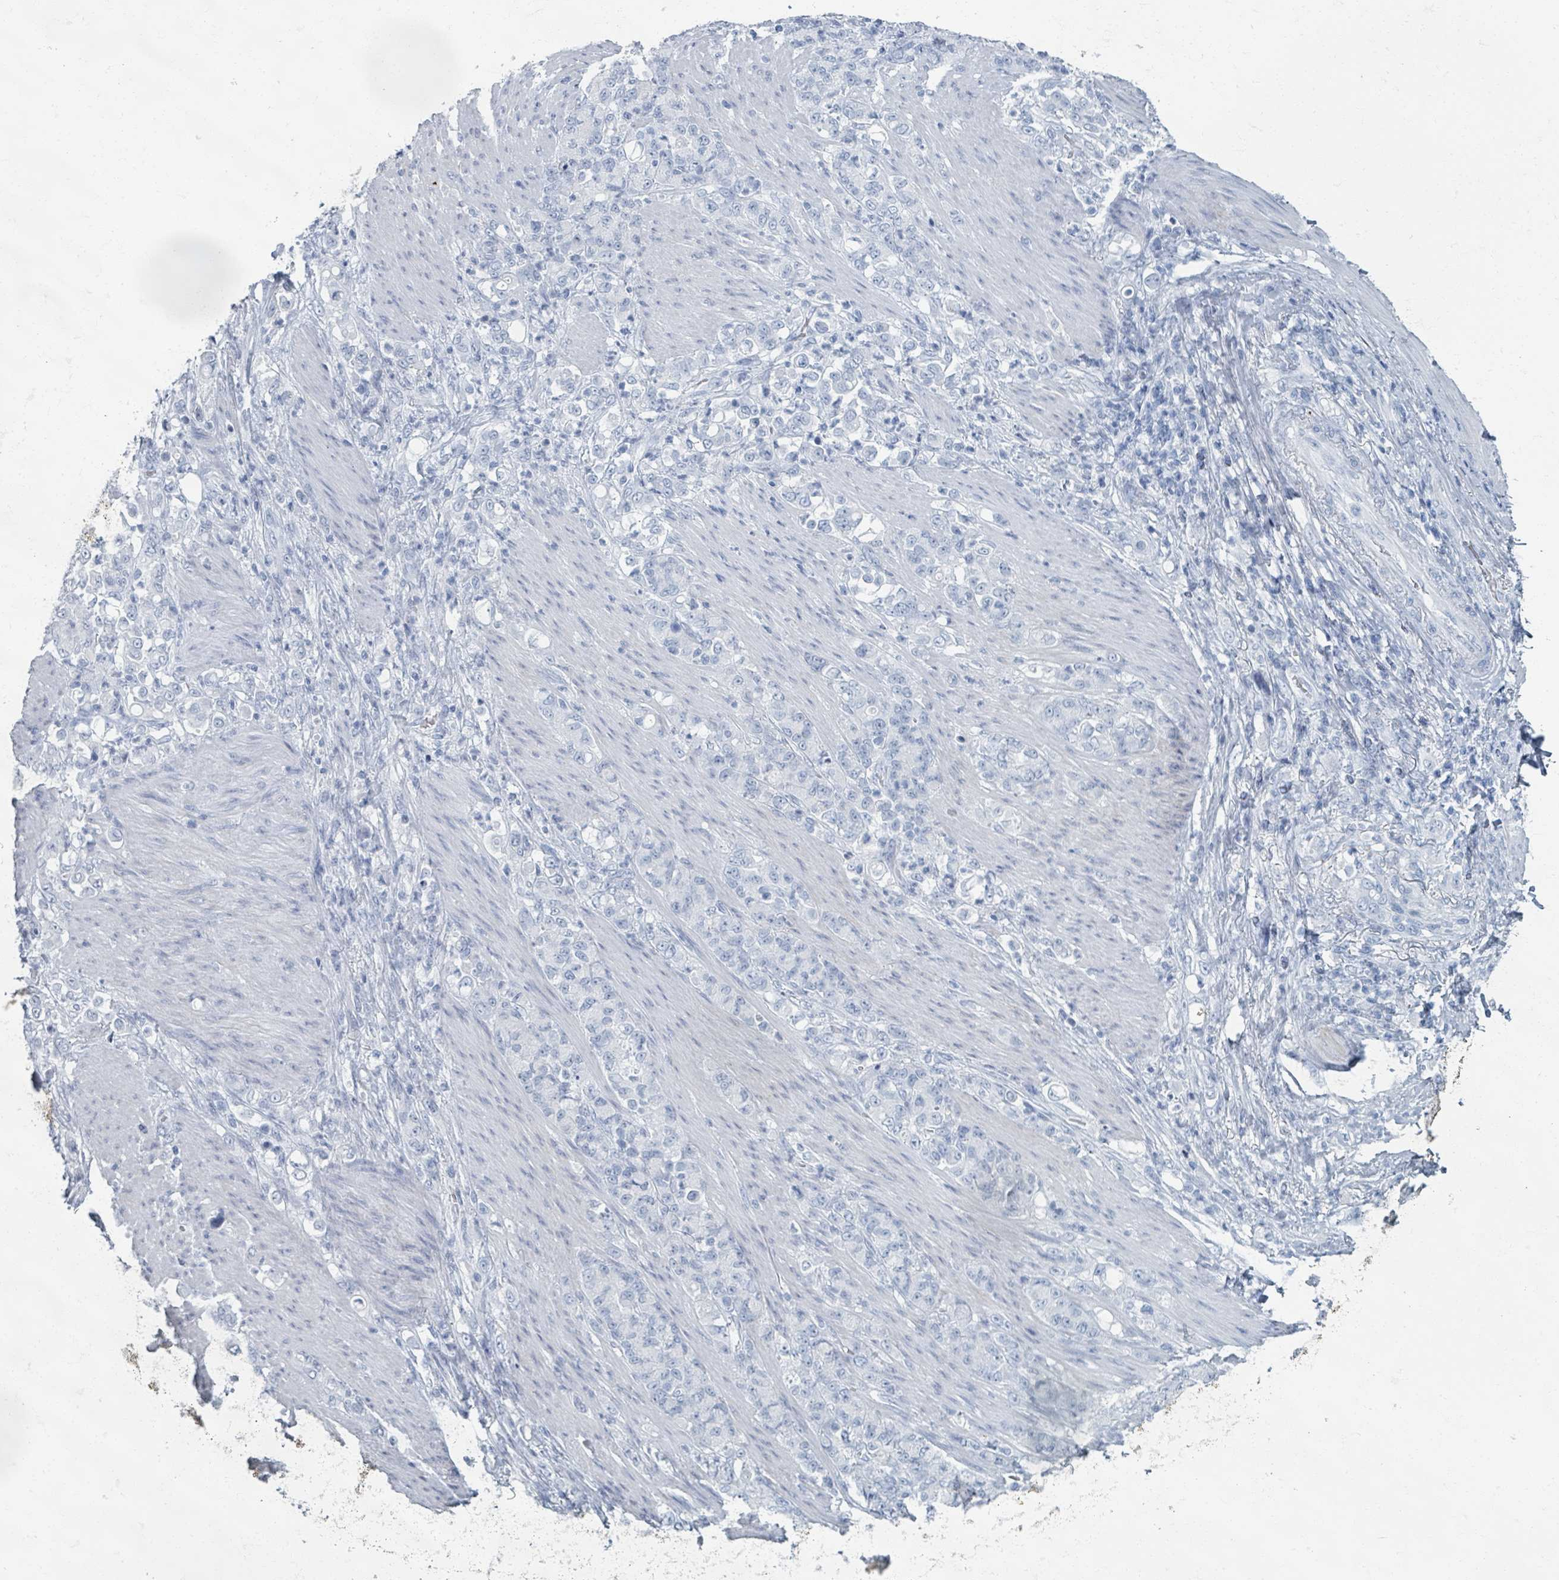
{"staining": {"intensity": "negative", "quantity": "none", "location": "none"}, "tissue": "stomach cancer", "cell_type": "Tumor cells", "image_type": "cancer", "snomed": [{"axis": "morphology", "description": "Adenocarcinoma, NOS"}, {"axis": "topography", "description": "Stomach"}], "caption": "This is a micrograph of immunohistochemistry staining of stomach adenocarcinoma, which shows no staining in tumor cells. (DAB (3,3'-diaminobenzidine) IHC, high magnification).", "gene": "TAS2R1", "patient": {"sex": "female", "age": 79}}